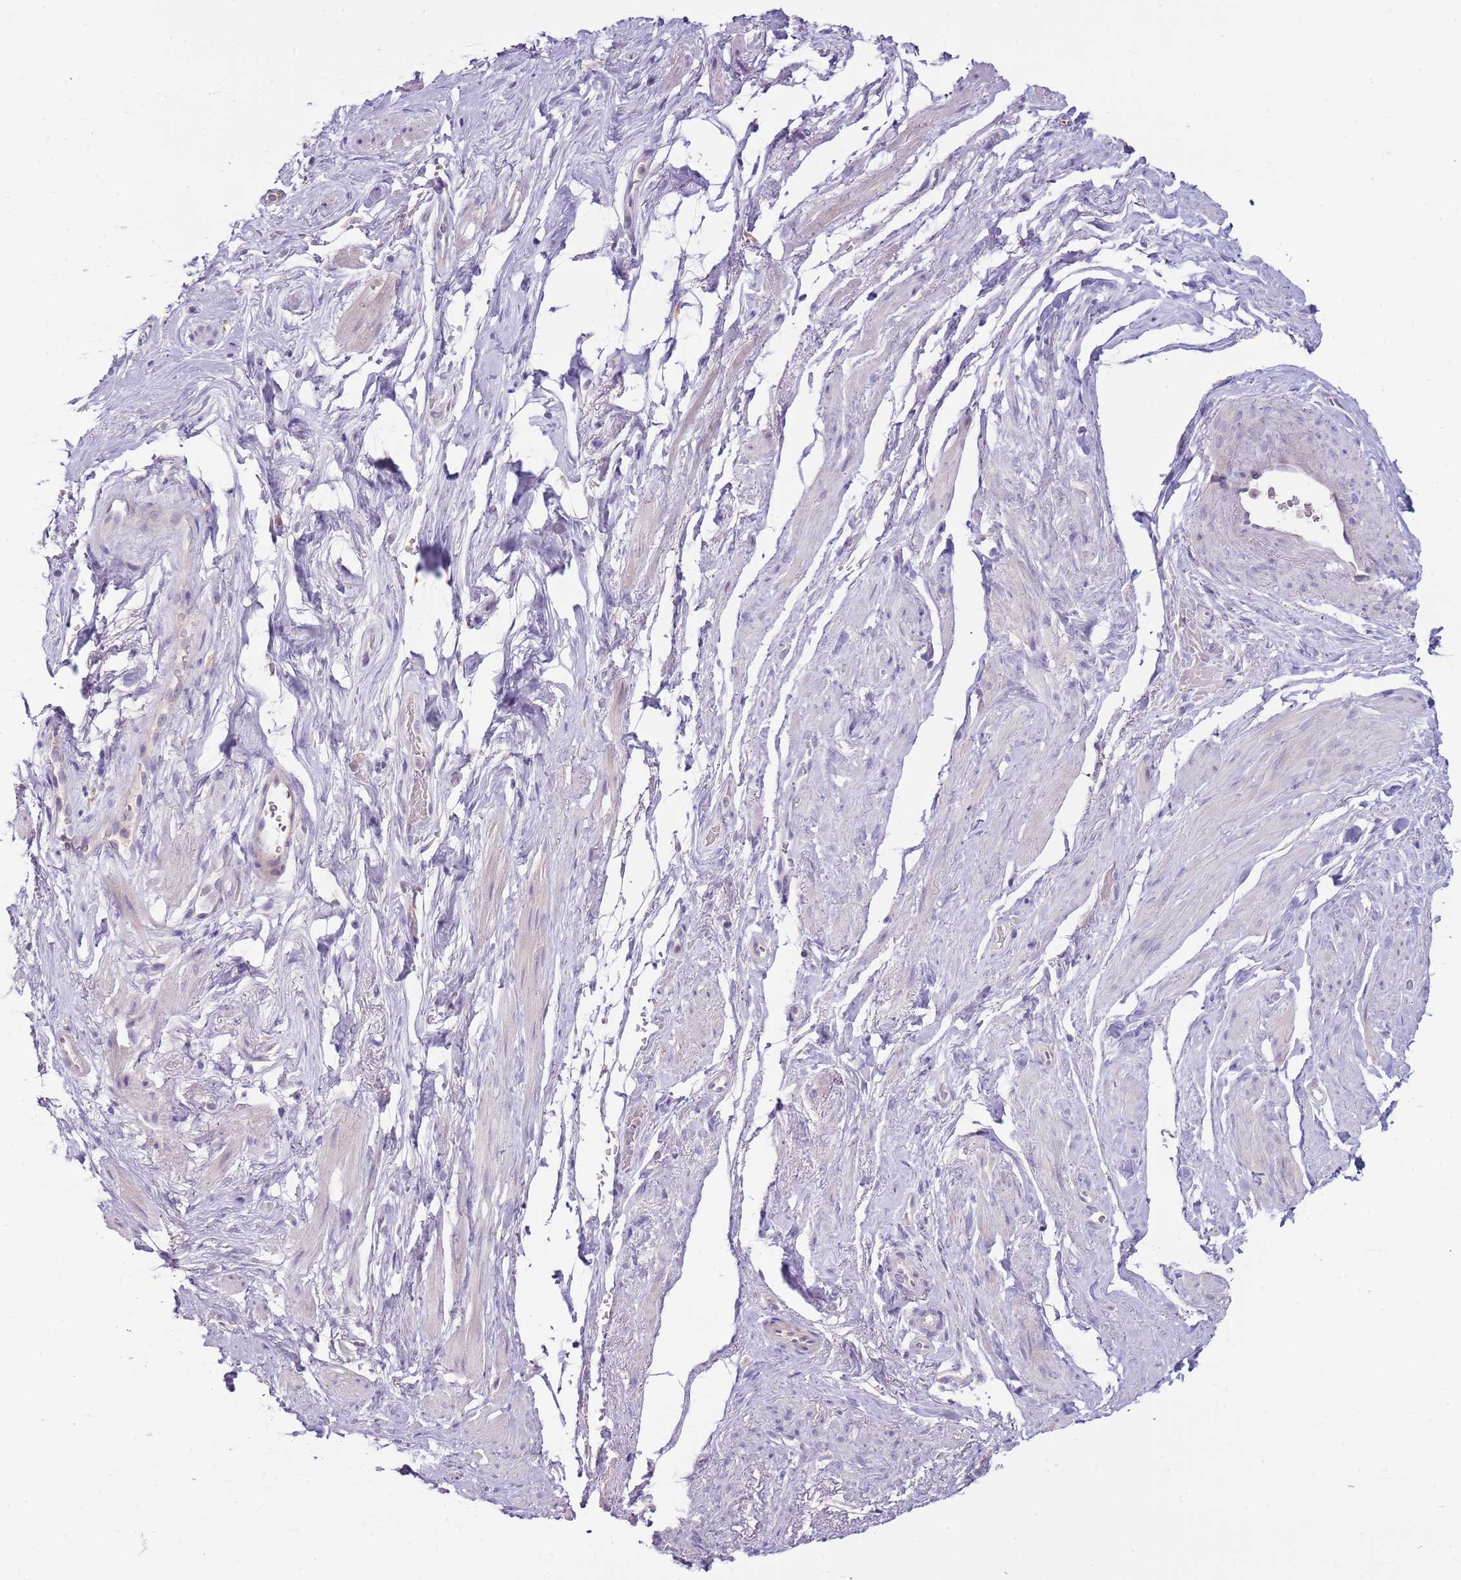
{"staining": {"intensity": "negative", "quantity": "none", "location": "none"}, "tissue": "smooth muscle", "cell_type": "Smooth muscle cells", "image_type": "normal", "snomed": [{"axis": "morphology", "description": "Normal tissue, NOS"}, {"axis": "topography", "description": "Smooth muscle"}, {"axis": "topography", "description": "Peripheral nerve tissue"}], "caption": "Smooth muscle cells show no significant expression in benign smooth muscle.", "gene": "ARHGAP5", "patient": {"sex": "male", "age": 69}}